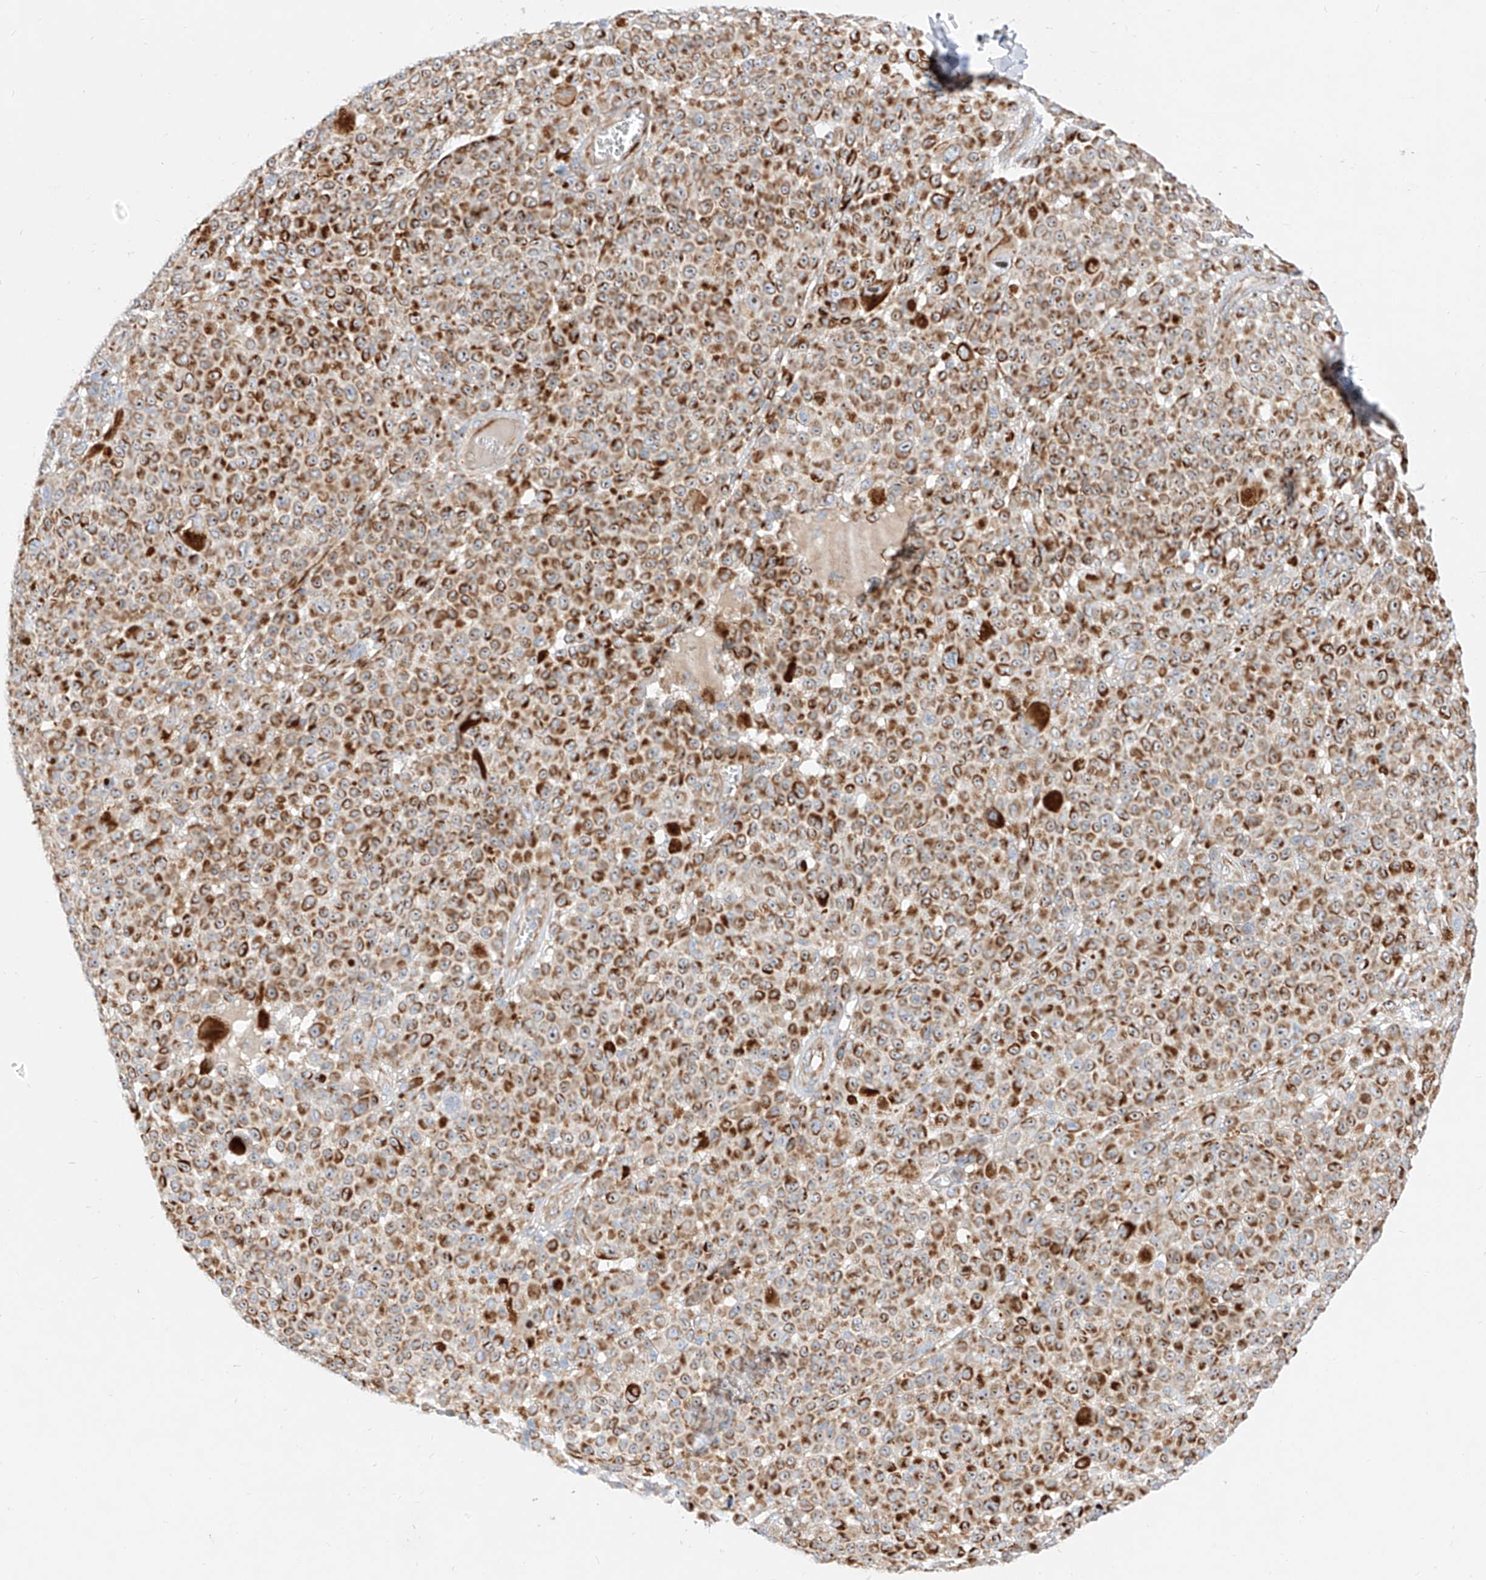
{"staining": {"intensity": "strong", "quantity": ">75%", "location": "cytoplasmic/membranous"}, "tissue": "melanoma", "cell_type": "Tumor cells", "image_type": "cancer", "snomed": [{"axis": "morphology", "description": "Malignant melanoma, NOS"}, {"axis": "topography", "description": "Skin"}], "caption": "Protein expression by immunohistochemistry (IHC) displays strong cytoplasmic/membranous positivity in about >75% of tumor cells in melanoma.", "gene": "CST9", "patient": {"sex": "female", "age": 94}}